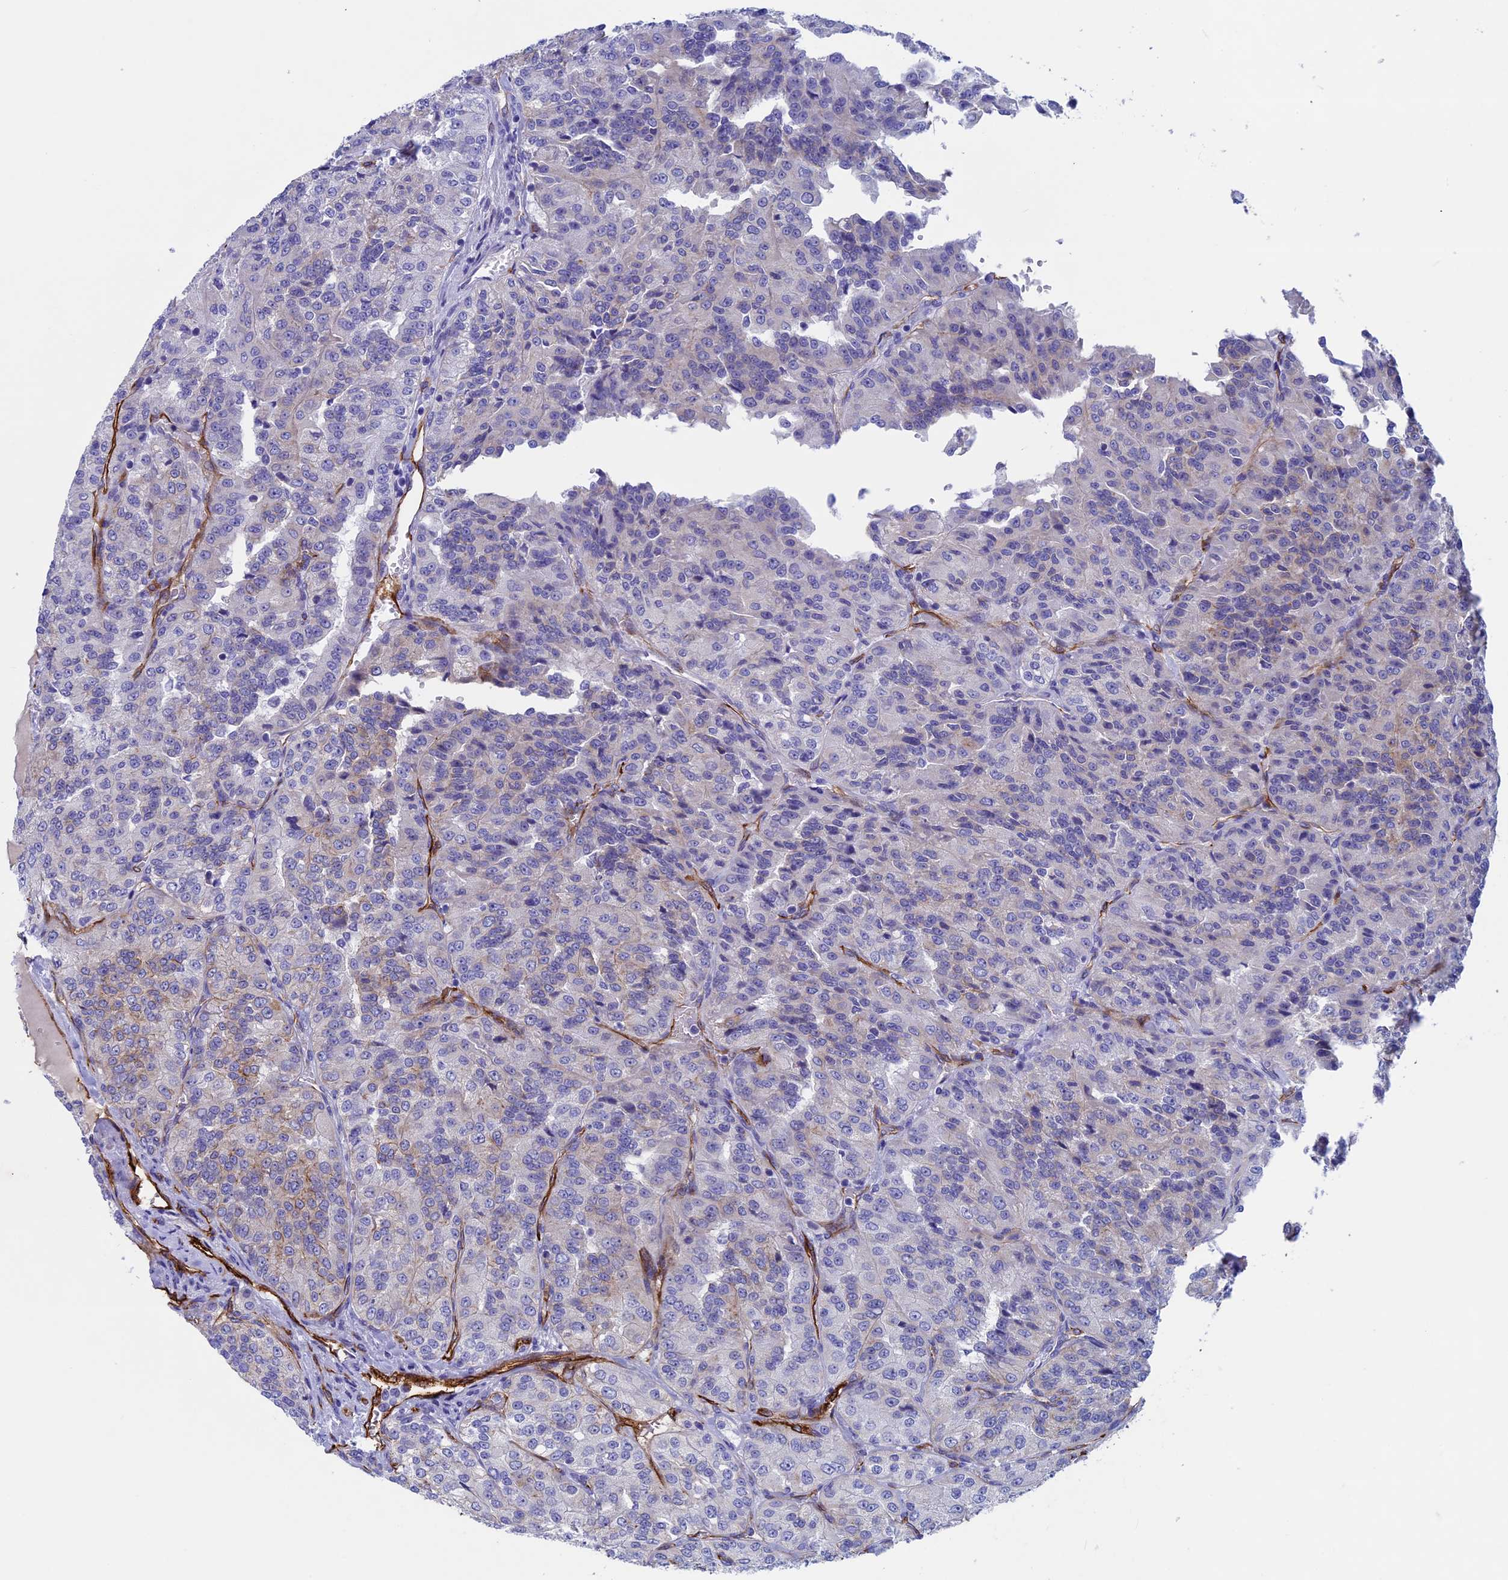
{"staining": {"intensity": "weak", "quantity": "<25%", "location": "cytoplasmic/membranous"}, "tissue": "renal cancer", "cell_type": "Tumor cells", "image_type": "cancer", "snomed": [{"axis": "morphology", "description": "Adenocarcinoma, NOS"}, {"axis": "topography", "description": "Kidney"}], "caption": "Immunohistochemistry (IHC) micrograph of neoplastic tissue: human adenocarcinoma (renal) stained with DAB (3,3'-diaminobenzidine) demonstrates no significant protein staining in tumor cells.", "gene": "INSYN1", "patient": {"sex": "female", "age": 63}}